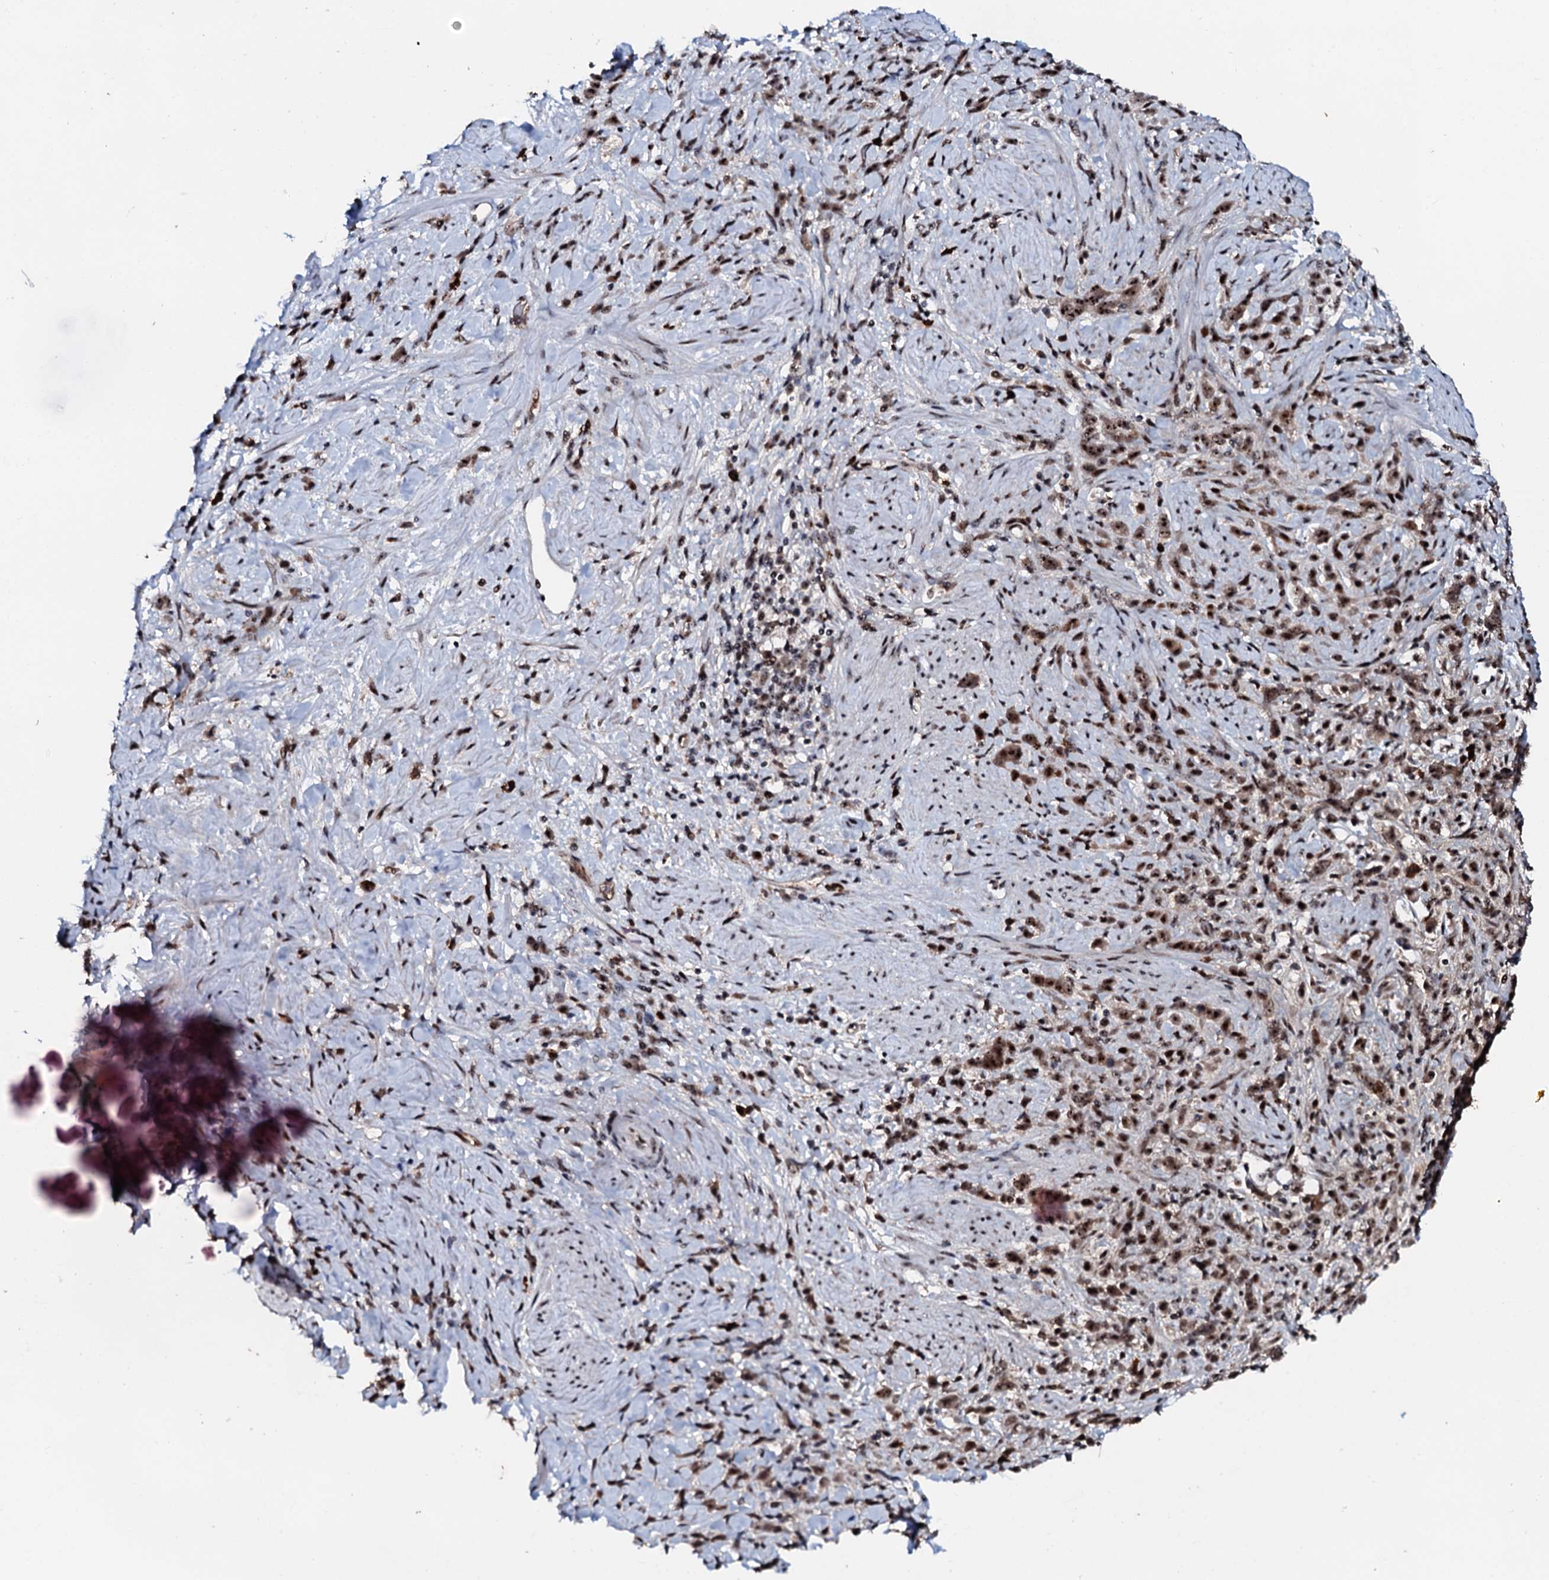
{"staining": {"intensity": "moderate", "quantity": ">75%", "location": "nuclear"}, "tissue": "stomach cancer", "cell_type": "Tumor cells", "image_type": "cancer", "snomed": [{"axis": "morphology", "description": "Adenocarcinoma, NOS"}, {"axis": "topography", "description": "Stomach"}], "caption": "Stomach adenocarcinoma was stained to show a protein in brown. There is medium levels of moderate nuclear staining in approximately >75% of tumor cells.", "gene": "NEUROG3", "patient": {"sex": "female", "age": 60}}